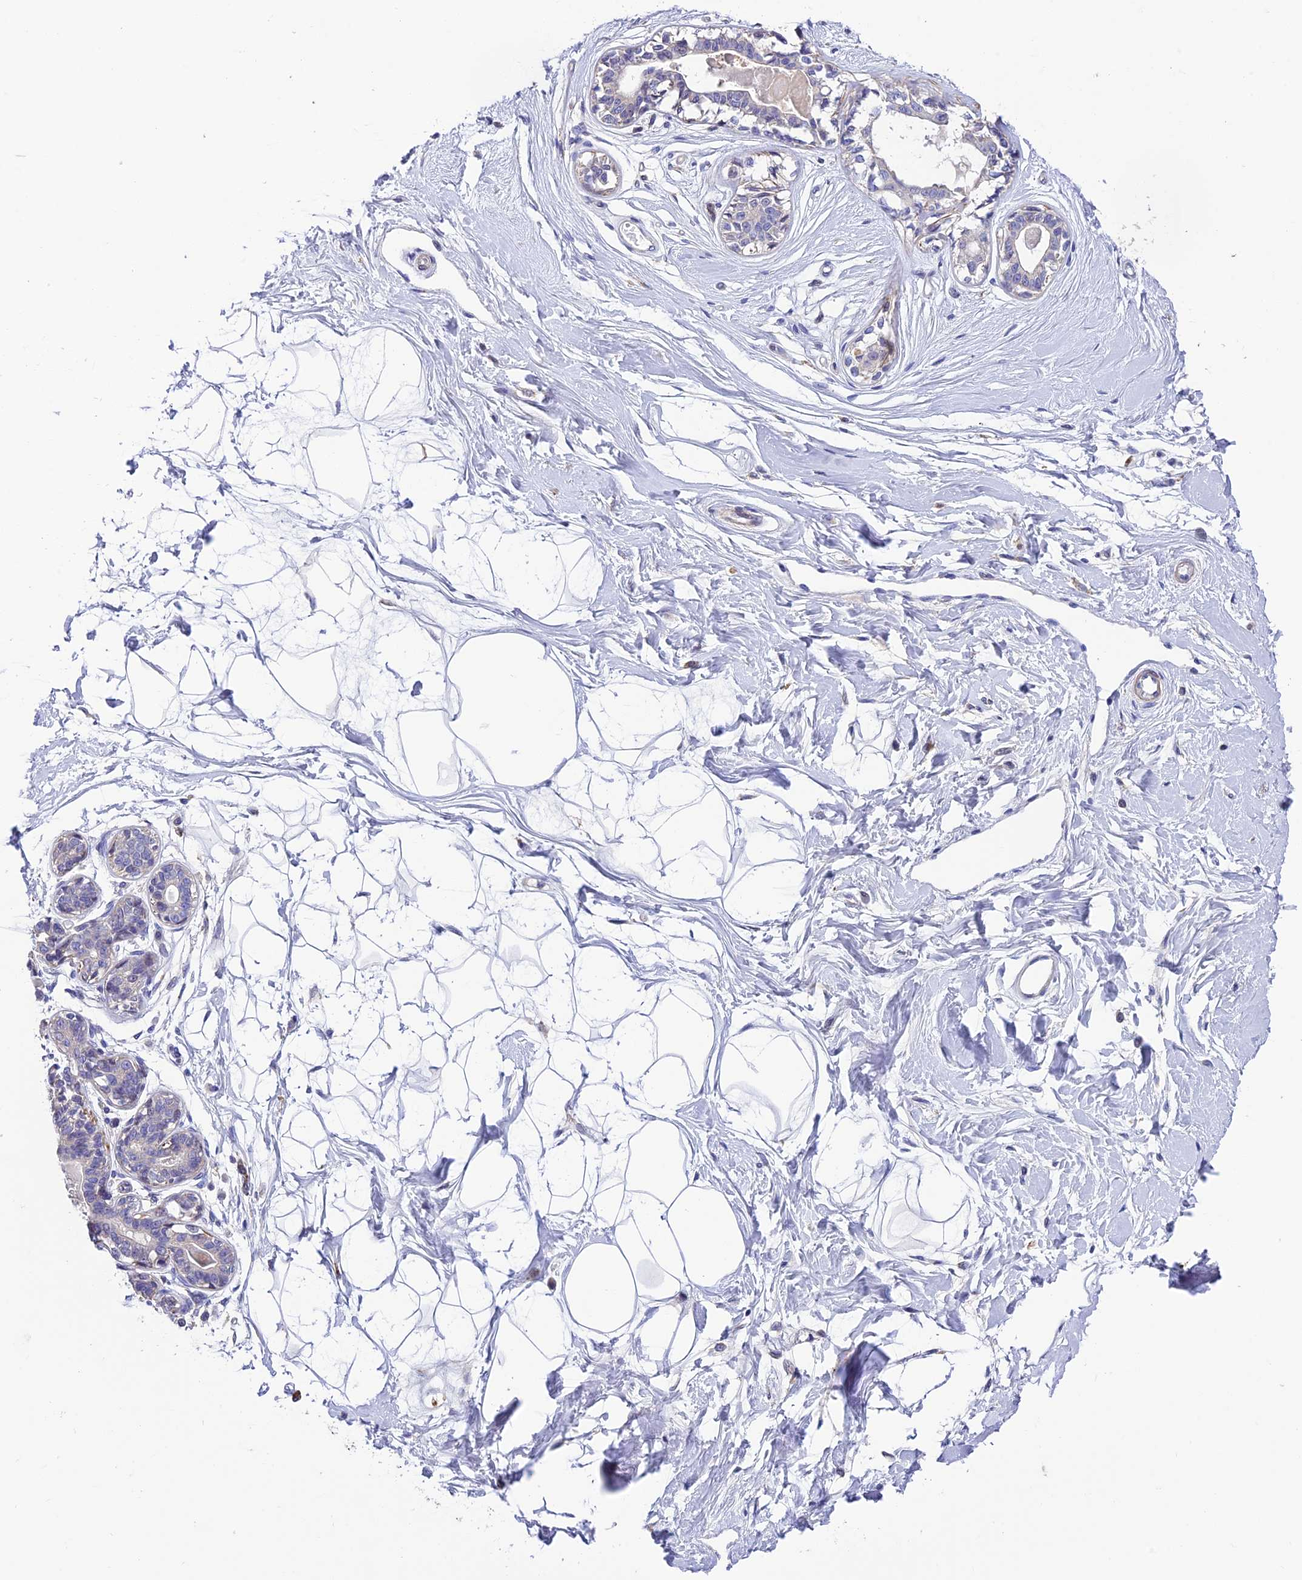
{"staining": {"intensity": "negative", "quantity": "none", "location": "none"}, "tissue": "breast", "cell_type": "Adipocytes", "image_type": "normal", "snomed": [{"axis": "morphology", "description": "Normal tissue, NOS"}, {"axis": "topography", "description": "Breast"}], "caption": "High power microscopy image of an immunohistochemistry (IHC) micrograph of unremarkable breast, revealing no significant expression in adipocytes.", "gene": "FAM178B", "patient": {"sex": "female", "age": 45}}